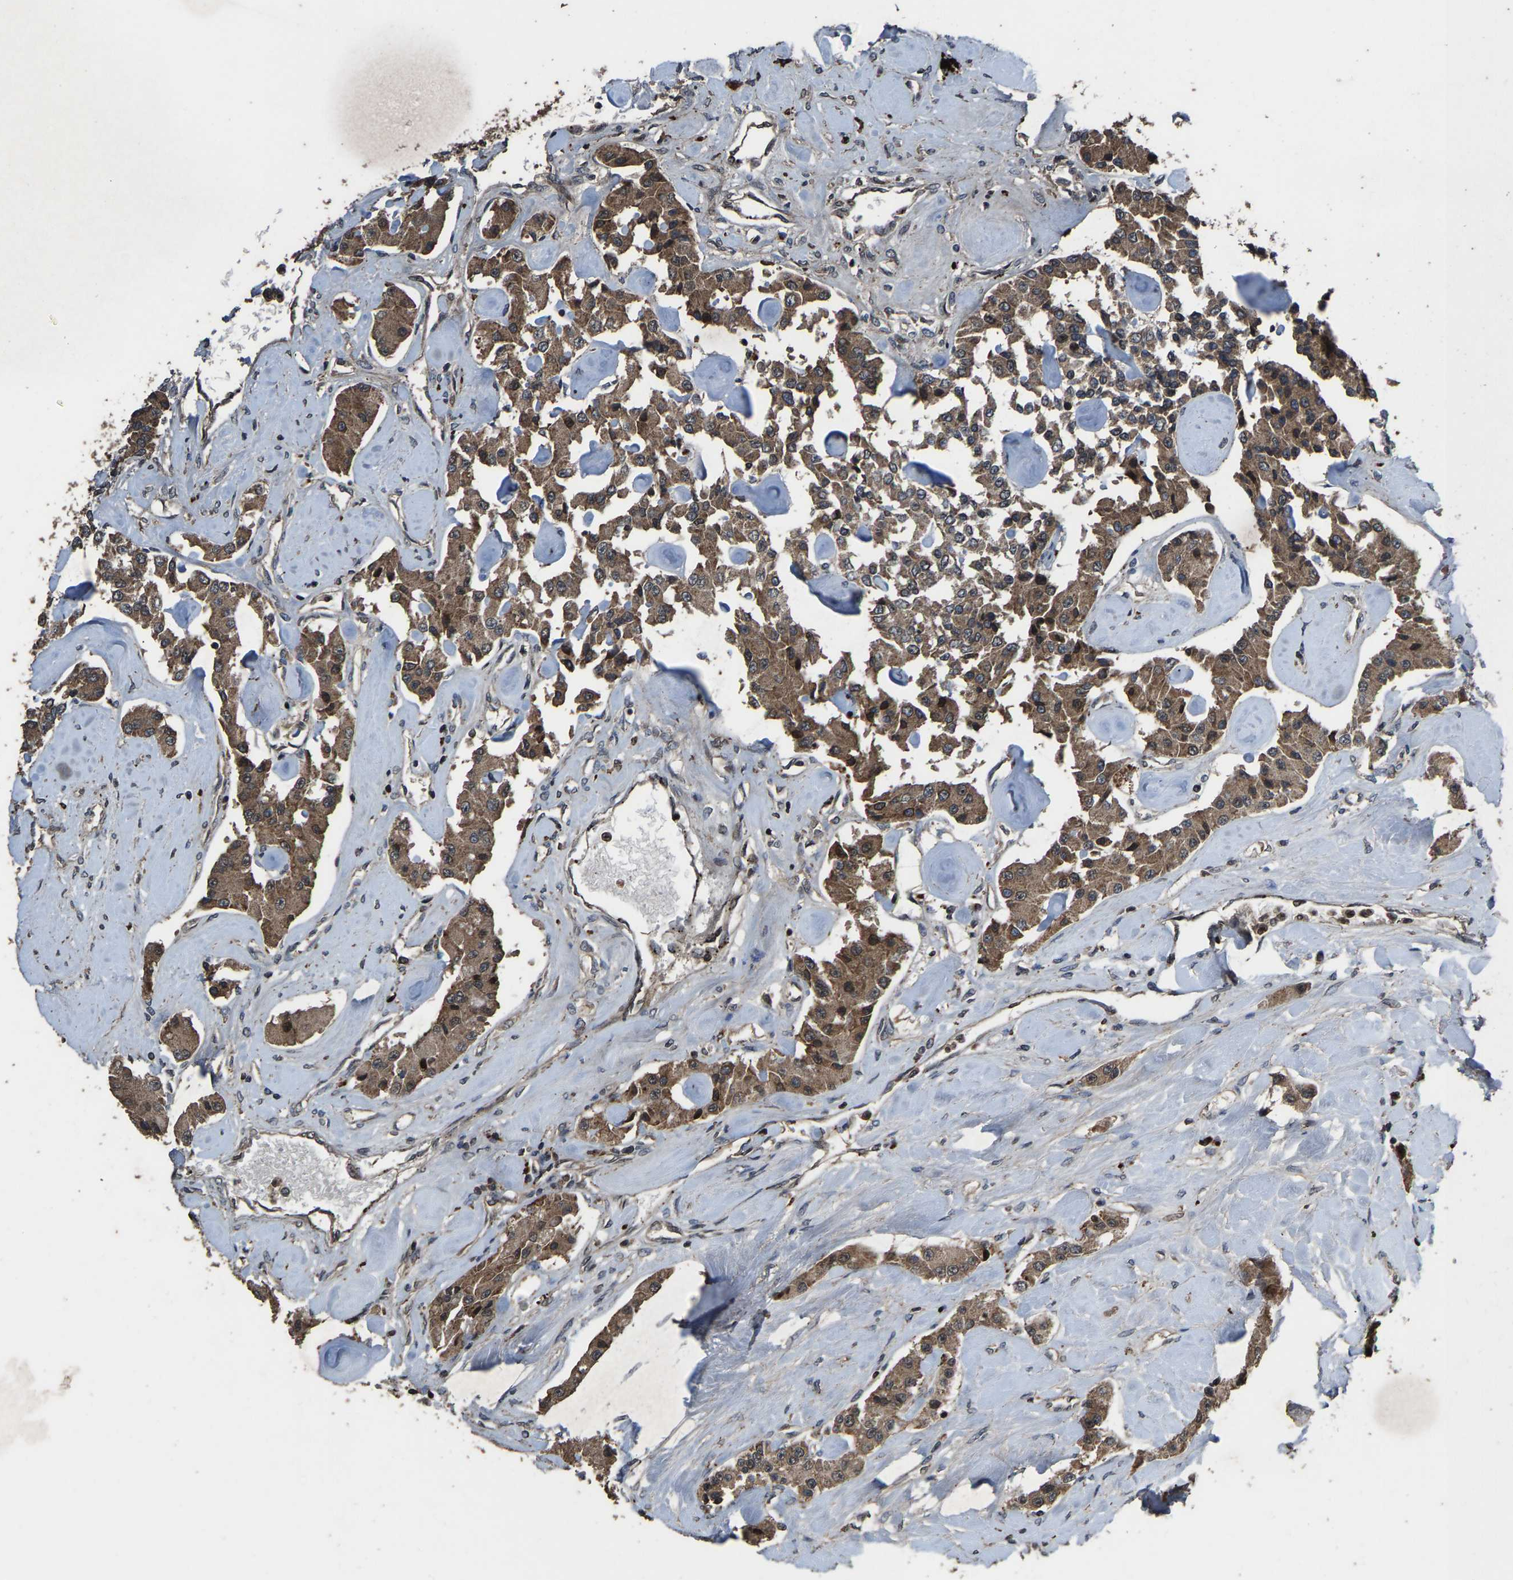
{"staining": {"intensity": "moderate", "quantity": ">75%", "location": "cytoplasmic/membranous"}, "tissue": "carcinoid", "cell_type": "Tumor cells", "image_type": "cancer", "snomed": [{"axis": "morphology", "description": "Carcinoid, malignant, NOS"}, {"axis": "topography", "description": "Pancreas"}], "caption": "Brown immunohistochemical staining in carcinoid exhibits moderate cytoplasmic/membranous staining in about >75% of tumor cells. The protein of interest is shown in brown color, while the nuclei are stained blue.", "gene": "HAUS6", "patient": {"sex": "male", "age": 41}}